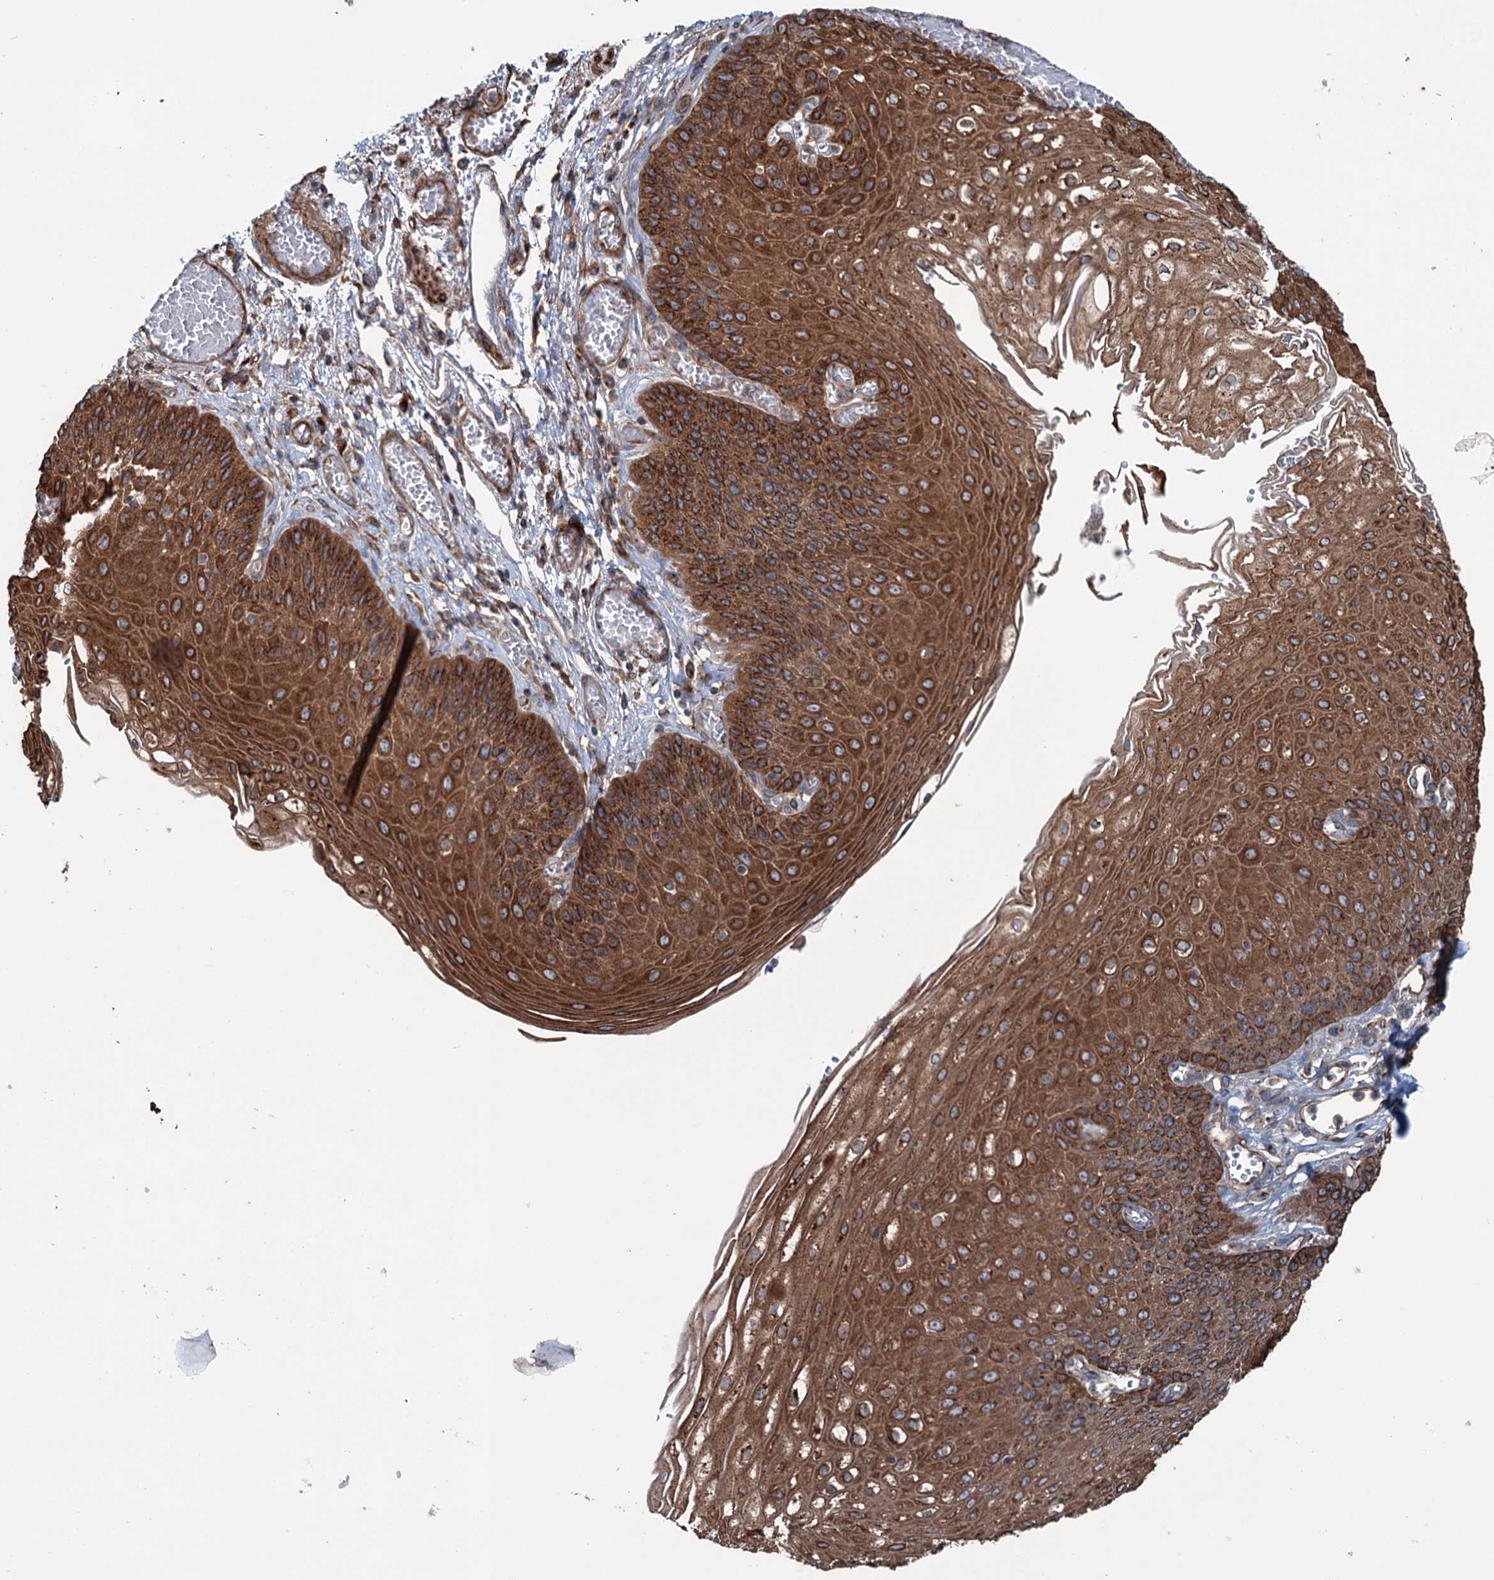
{"staining": {"intensity": "strong", "quantity": ">75%", "location": "cytoplasmic/membranous"}, "tissue": "esophagus", "cell_type": "Squamous epithelial cells", "image_type": "normal", "snomed": [{"axis": "morphology", "description": "Normal tissue, NOS"}, {"axis": "topography", "description": "Esophagus"}], "caption": "Strong cytoplasmic/membranous staining for a protein is present in approximately >75% of squamous epithelial cells of unremarkable esophagus using immunohistochemistry.", "gene": "CALCOCO1", "patient": {"sex": "male", "age": 81}}